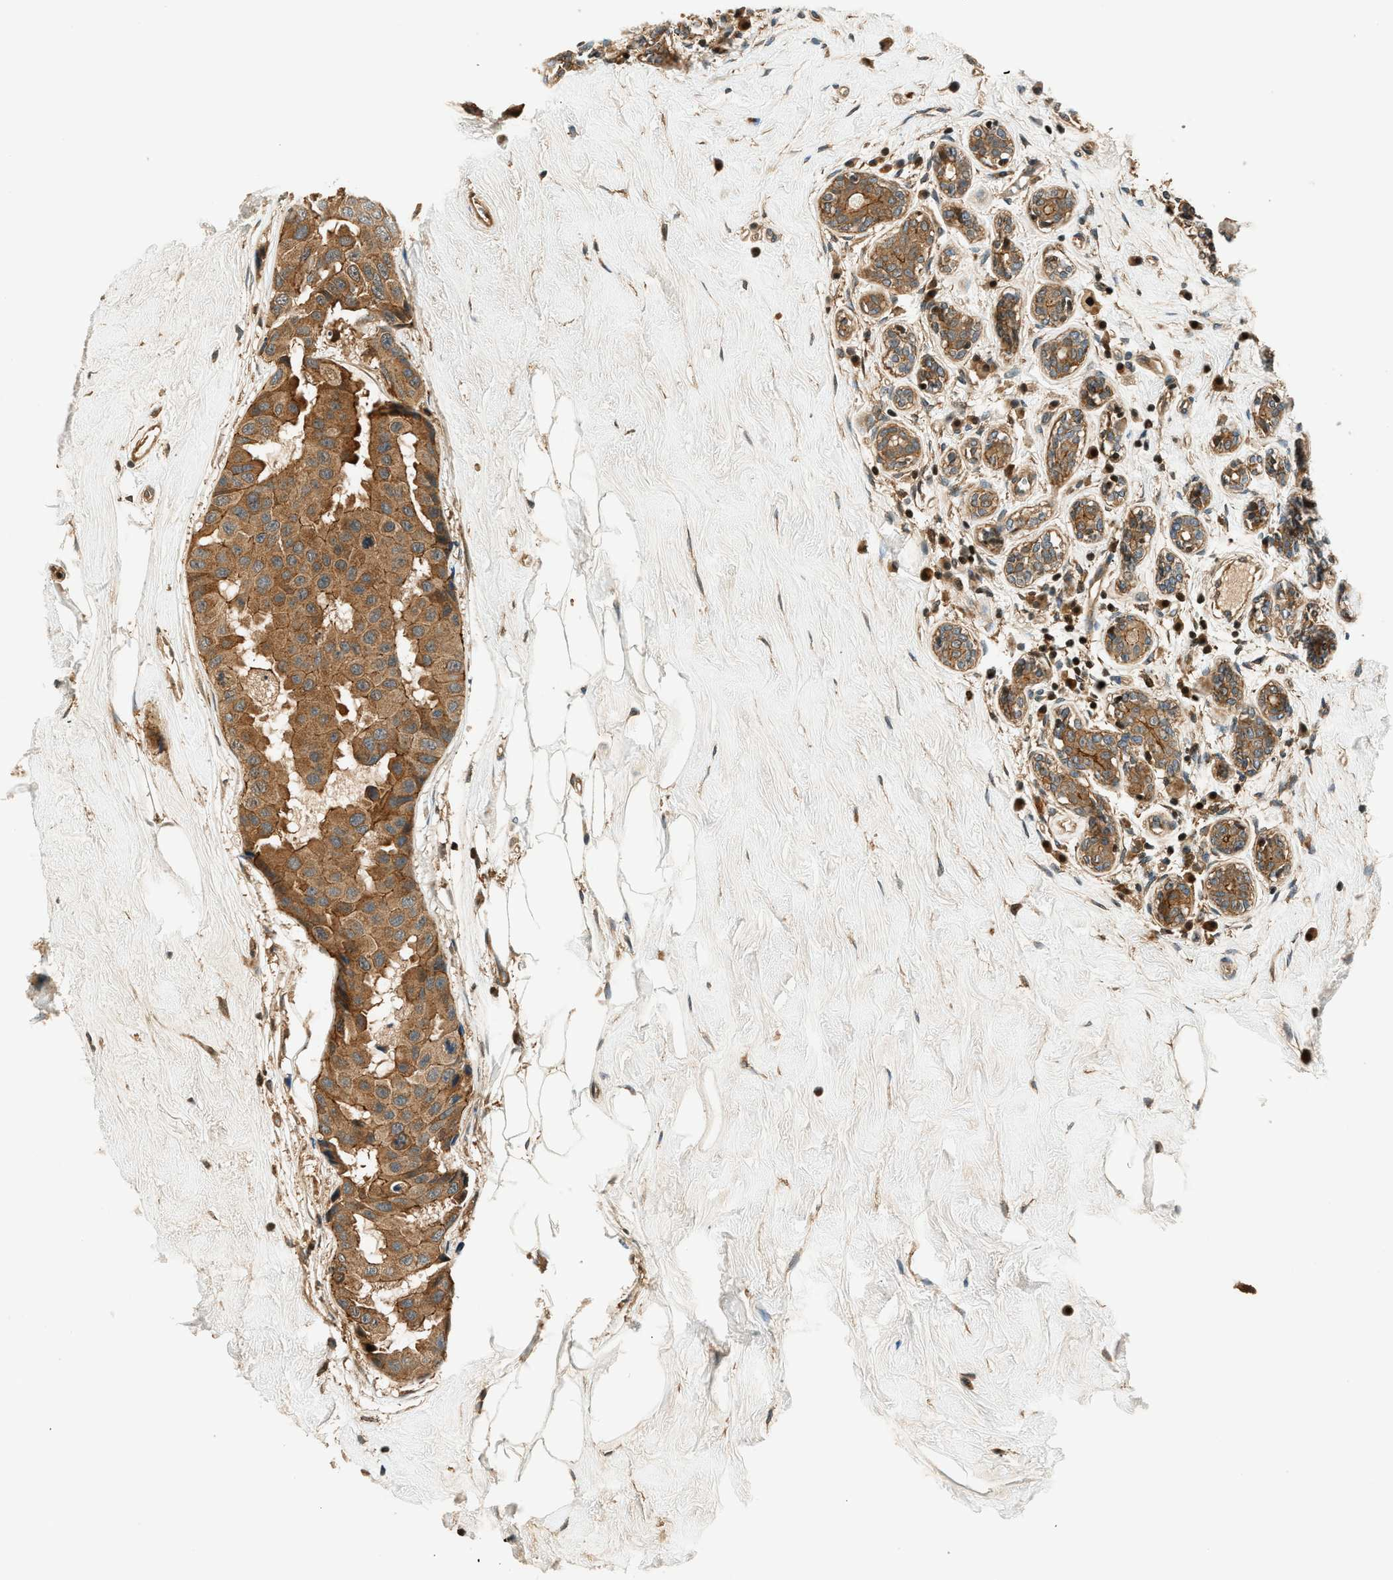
{"staining": {"intensity": "moderate", "quantity": ">75%", "location": "cytoplasmic/membranous"}, "tissue": "breast cancer", "cell_type": "Tumor cells", "image_type": "cancer", "snomed": [{"axis": "morphology", "description": "Normal tissue, NOS"}, {"axis": "morphology", "description": "Duct carcinoma"}, {"axis": "topography", "description": "Breast"}], "caption": "Protein staining of breast cancer tissue reveals moderate cytoplasmic/membranous staining in about >75% of tumor cells.", "gene": "ARHGEF11", "patient": {"sex": "female", "age": 39}}